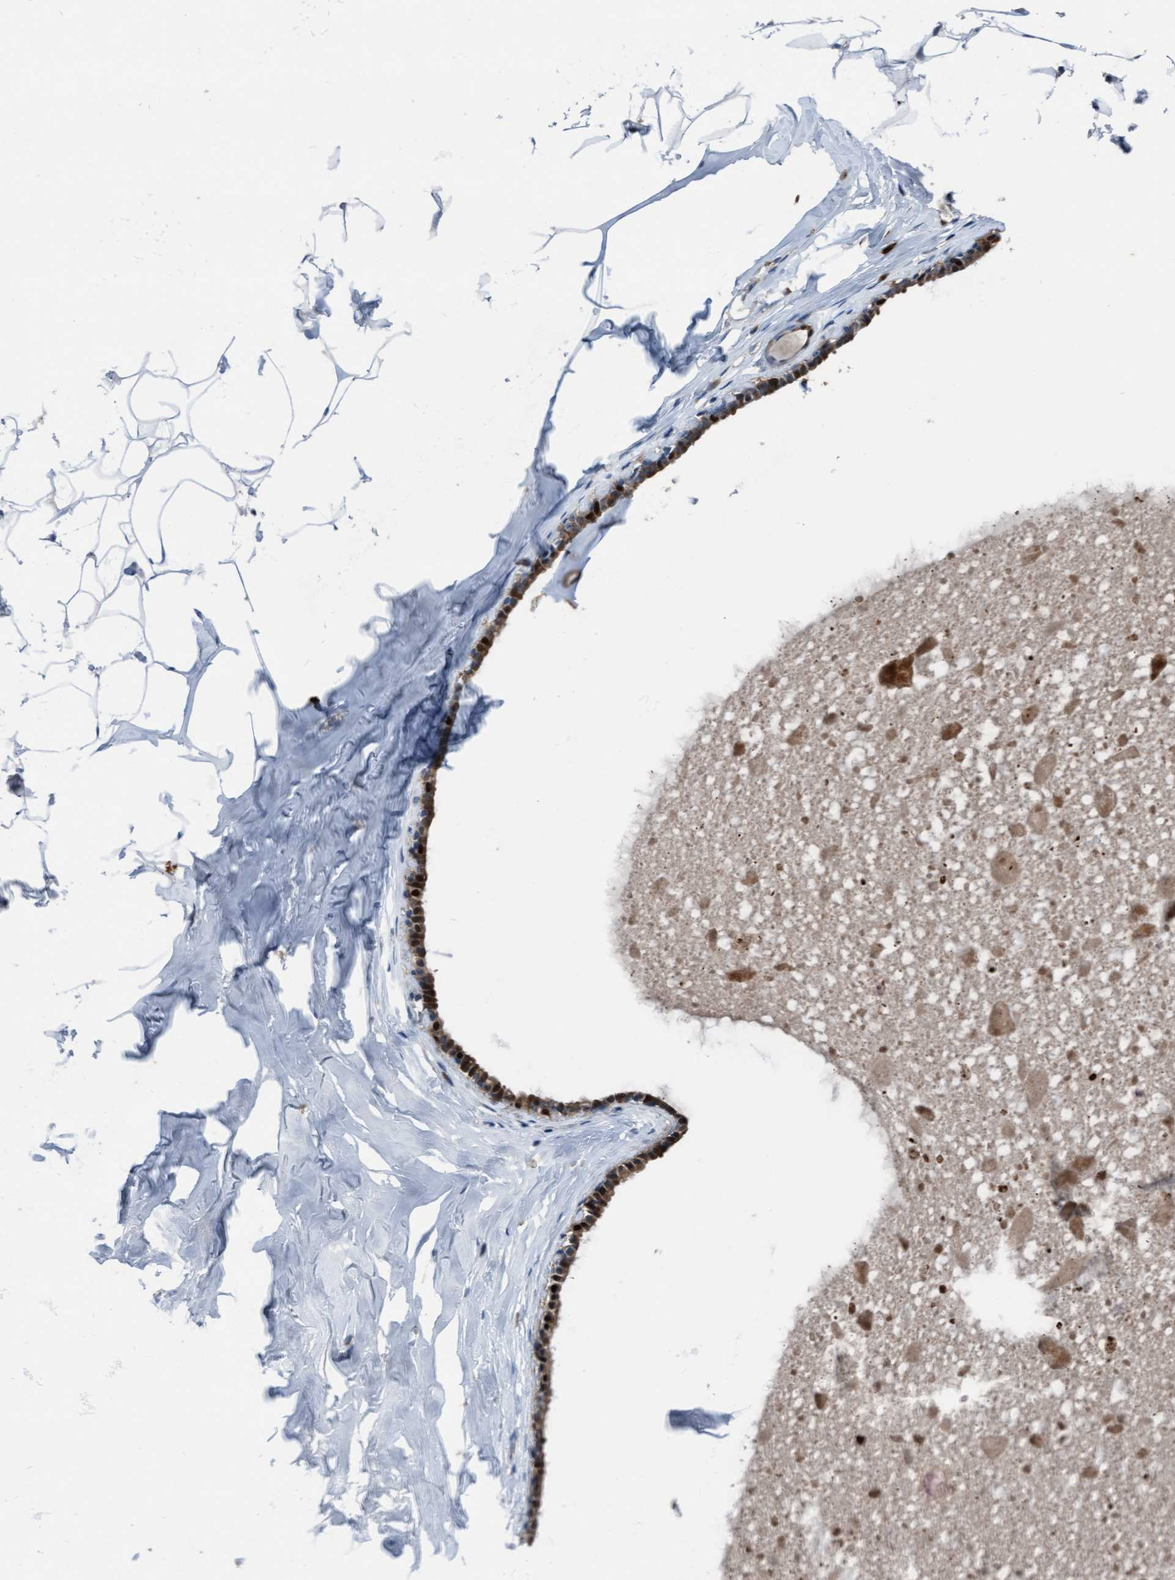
{"staining": {"intensity": "moderate", "quantity": "25%-75%", "location": "cytoplasmic/membranous,nuclear"}, "tissue": "adipose tissue", "cell_type": "Adipocytes", "image_type": "normal", "snomed": [{"axis": "morphology", "description": "Normal tissue, NOS"}, {"axis": "morphology", "description": "Fibrosis, NOS"}, {"axis": "topography", "description": "Breast"}, {"axis": "topography", "description": "Adipose tissue"}], "caption": "Adipose tissue stained with a brown dye displays moderate cytoplasmic/membranous,nuclear positive expression in about 25%-75% of adipocytes.", "gene": "KLHL26", "patient": {"sex": "female", "age": 39}}